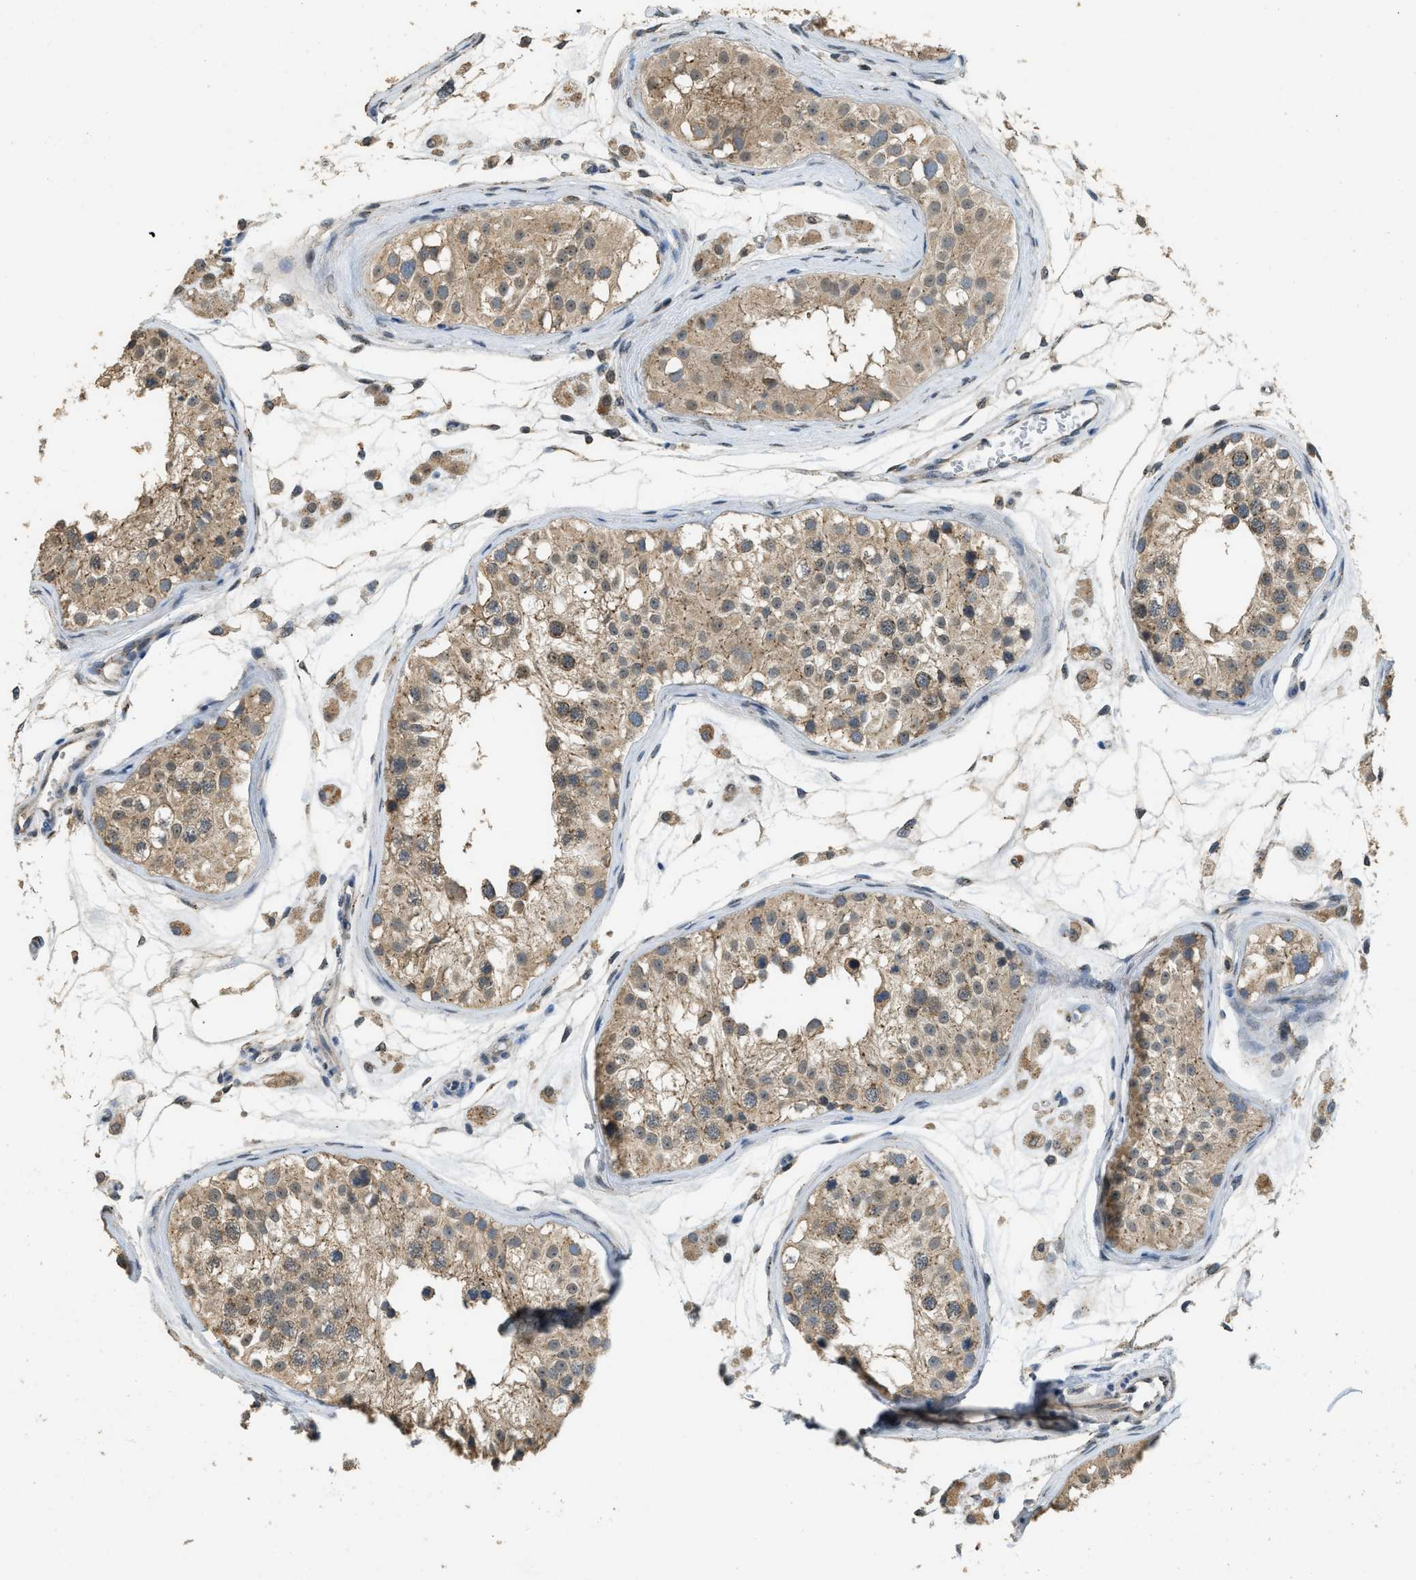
{"staining": {"intensity": "moderate", "quantity": ">75%", "location": "cytoplasmic/membranous"}, "tissue": "testis", "cell_type": "Cells in seminiferous ducts", "image_type": "normal", "snomed": [{"axis": "morphology", "description": "Normal tissue, NOS"}, {"axis": "morphology", "description": "Adenocarcinoma, metastatic, NOS"}, {"axis": "topography", "description": "Testis"}], "caption": "IHC histopathology image of normal testis stained for a protein (brown), which reveals medium levels of moderate cytoplasmic/membranous expression in approximately >75% of cells in seminiferous ducts.", "gene": "IPO7", "patient": {"sex": "male", "age": 26}}